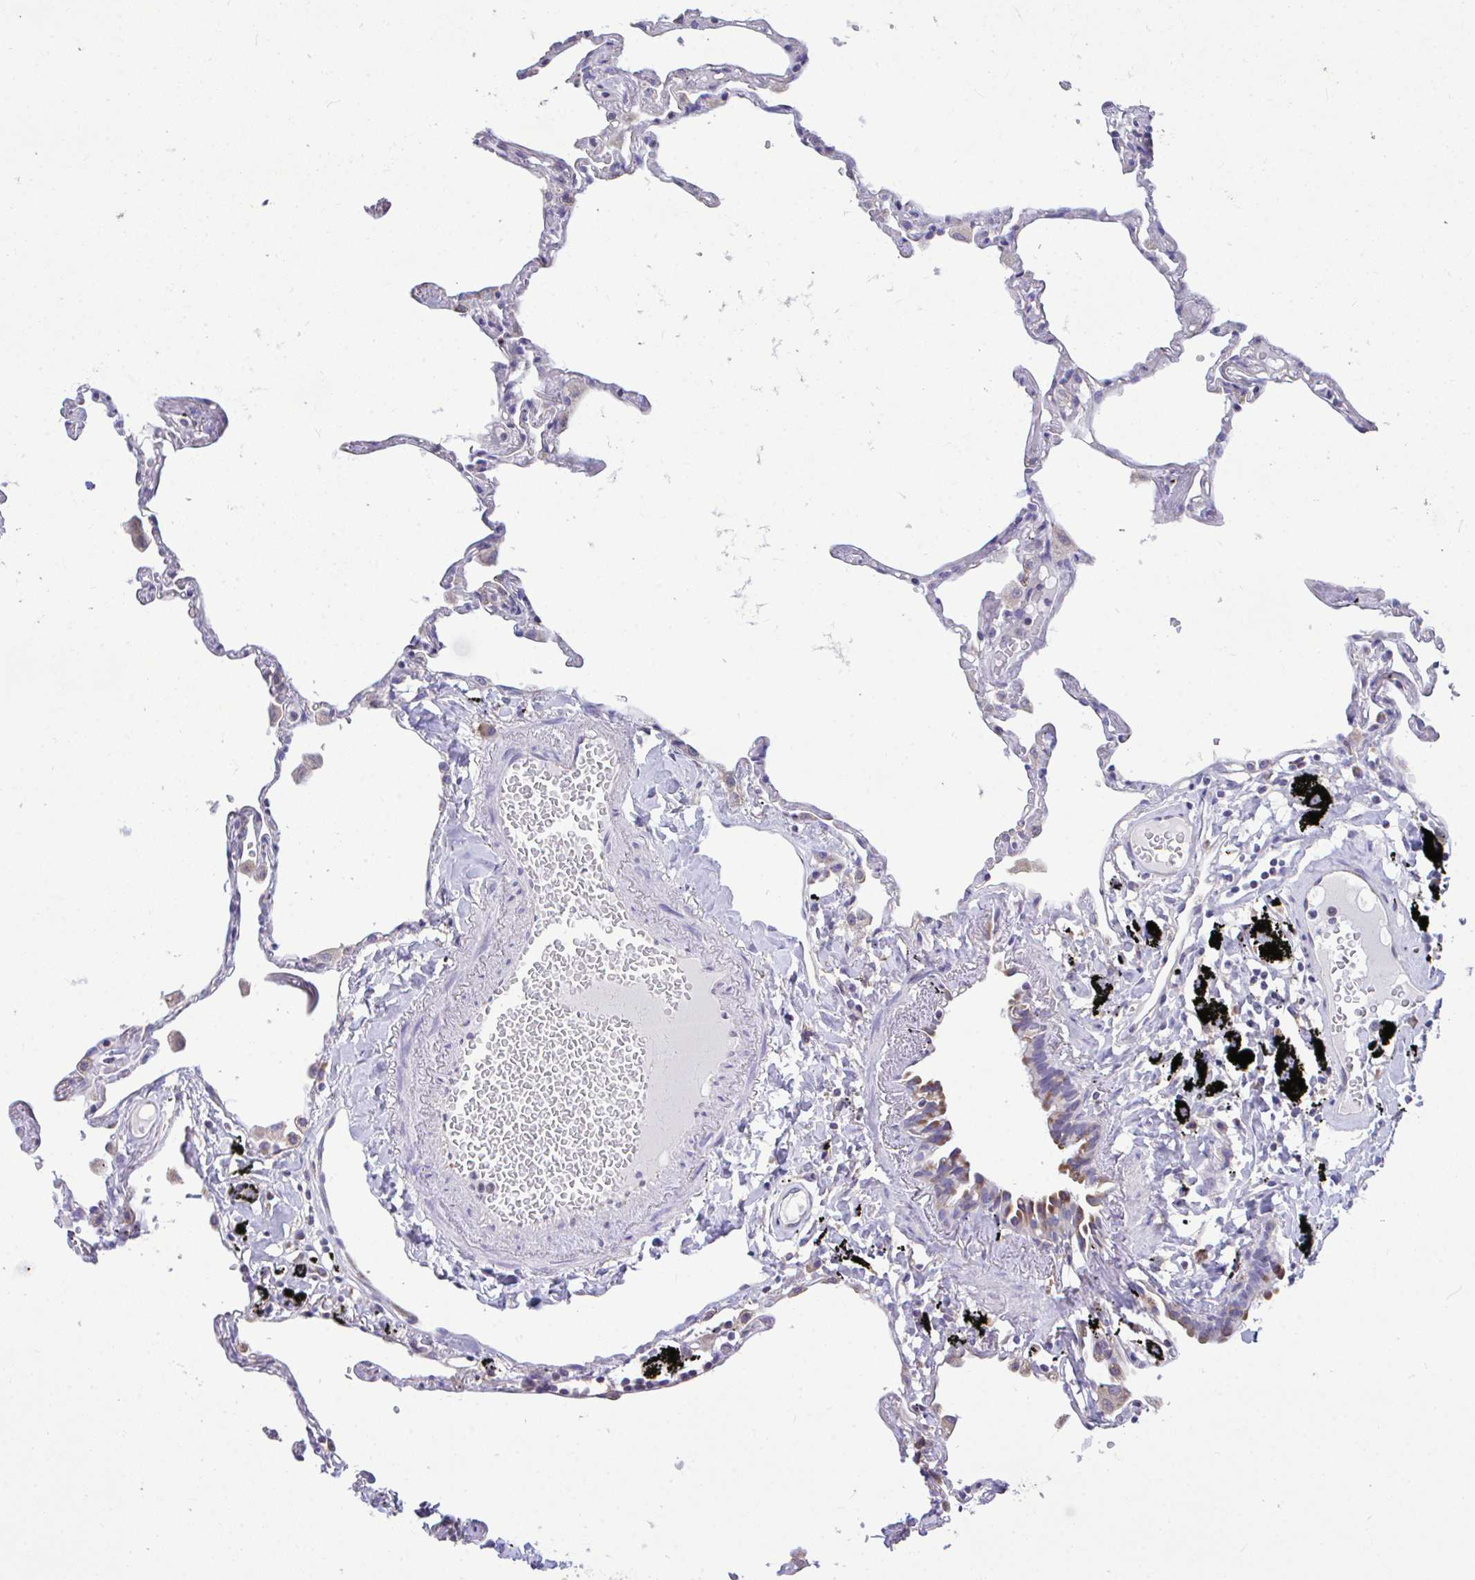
{"staining": {"intensity": "negative", "quantity": "none", "location": "none"}, "tissue": "lung", "cell_type": "Alveolar cells", "image_type": "normal", "snomed": [{"axis": "morphology", "description": "Normal tissue, NOS"}, {"axis": "topography", "description": "Lung"}], "caption": "High power microscopy image of an immunohistochemistry histopathology image of unremarkable lung, revealing no significant positivity in alveolar cells. (DAB immunohistochemistry (IHC), high magnification).", "gene": "PIGK", "patient": {"sex": "female", "age": 67}}